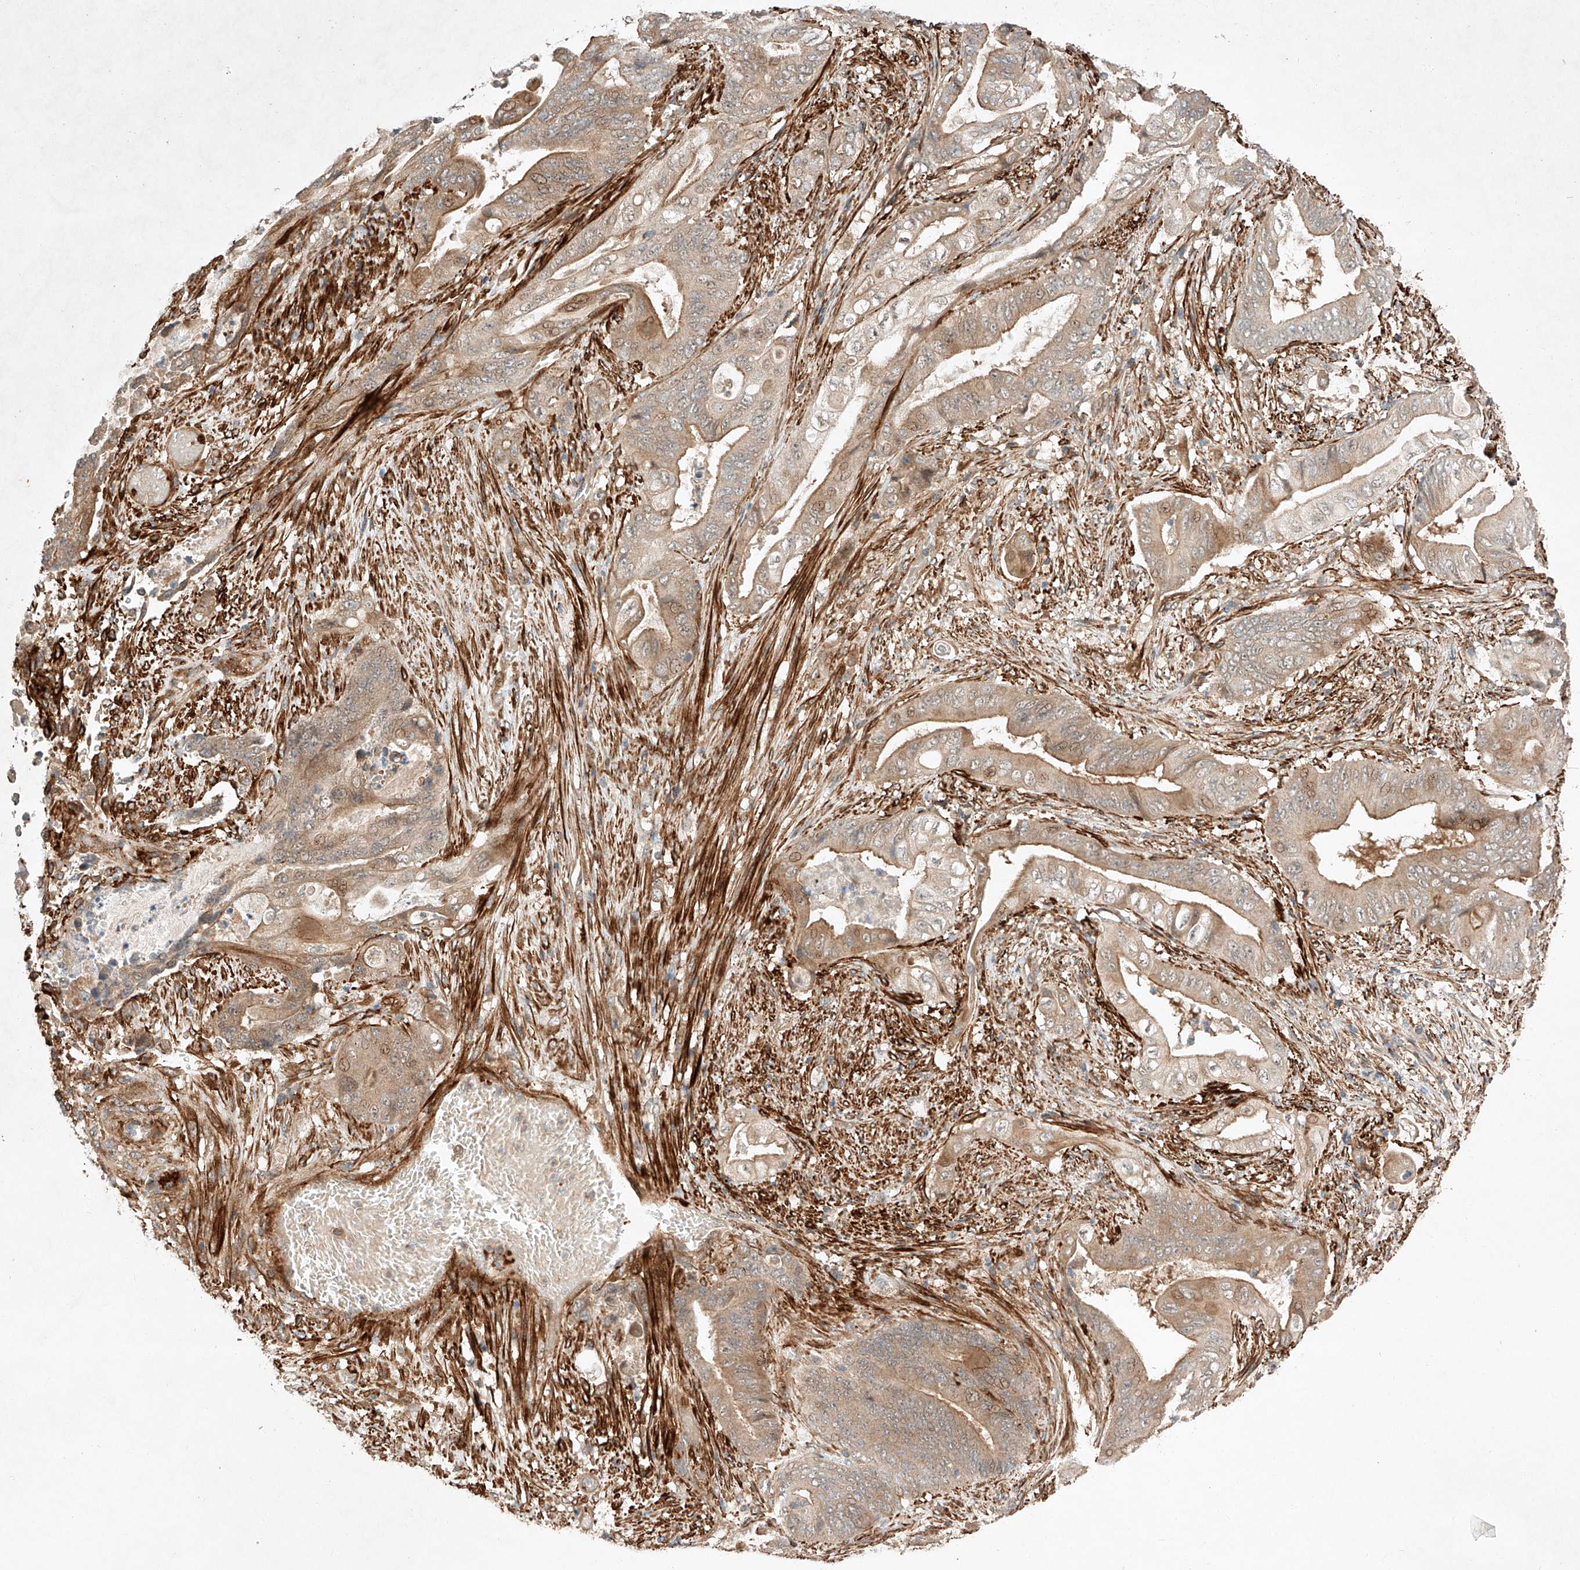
{"staining": {"intensity": "moderate", "quantity": "25%-75%", "location": "cytoplasmic/membranous"}, "tissue": "stomach cancer", "cell_type": "Tumor cells", "image_type": "cancer", "snomed": [{"axis": "morphology", "description": "Adenocarcinoma, NOS"}, {"axis": "topography", "description": "Stomach"}], "caption": "IHC of human stomach cancer (adenocarcinoma) reveals medium levels of moderate cytoplasmic/membranous staining in approximately 25%-75% of tumor cells.", "gene": "ARHGAP33", "patient": {"sex": "female", "age": 73}}